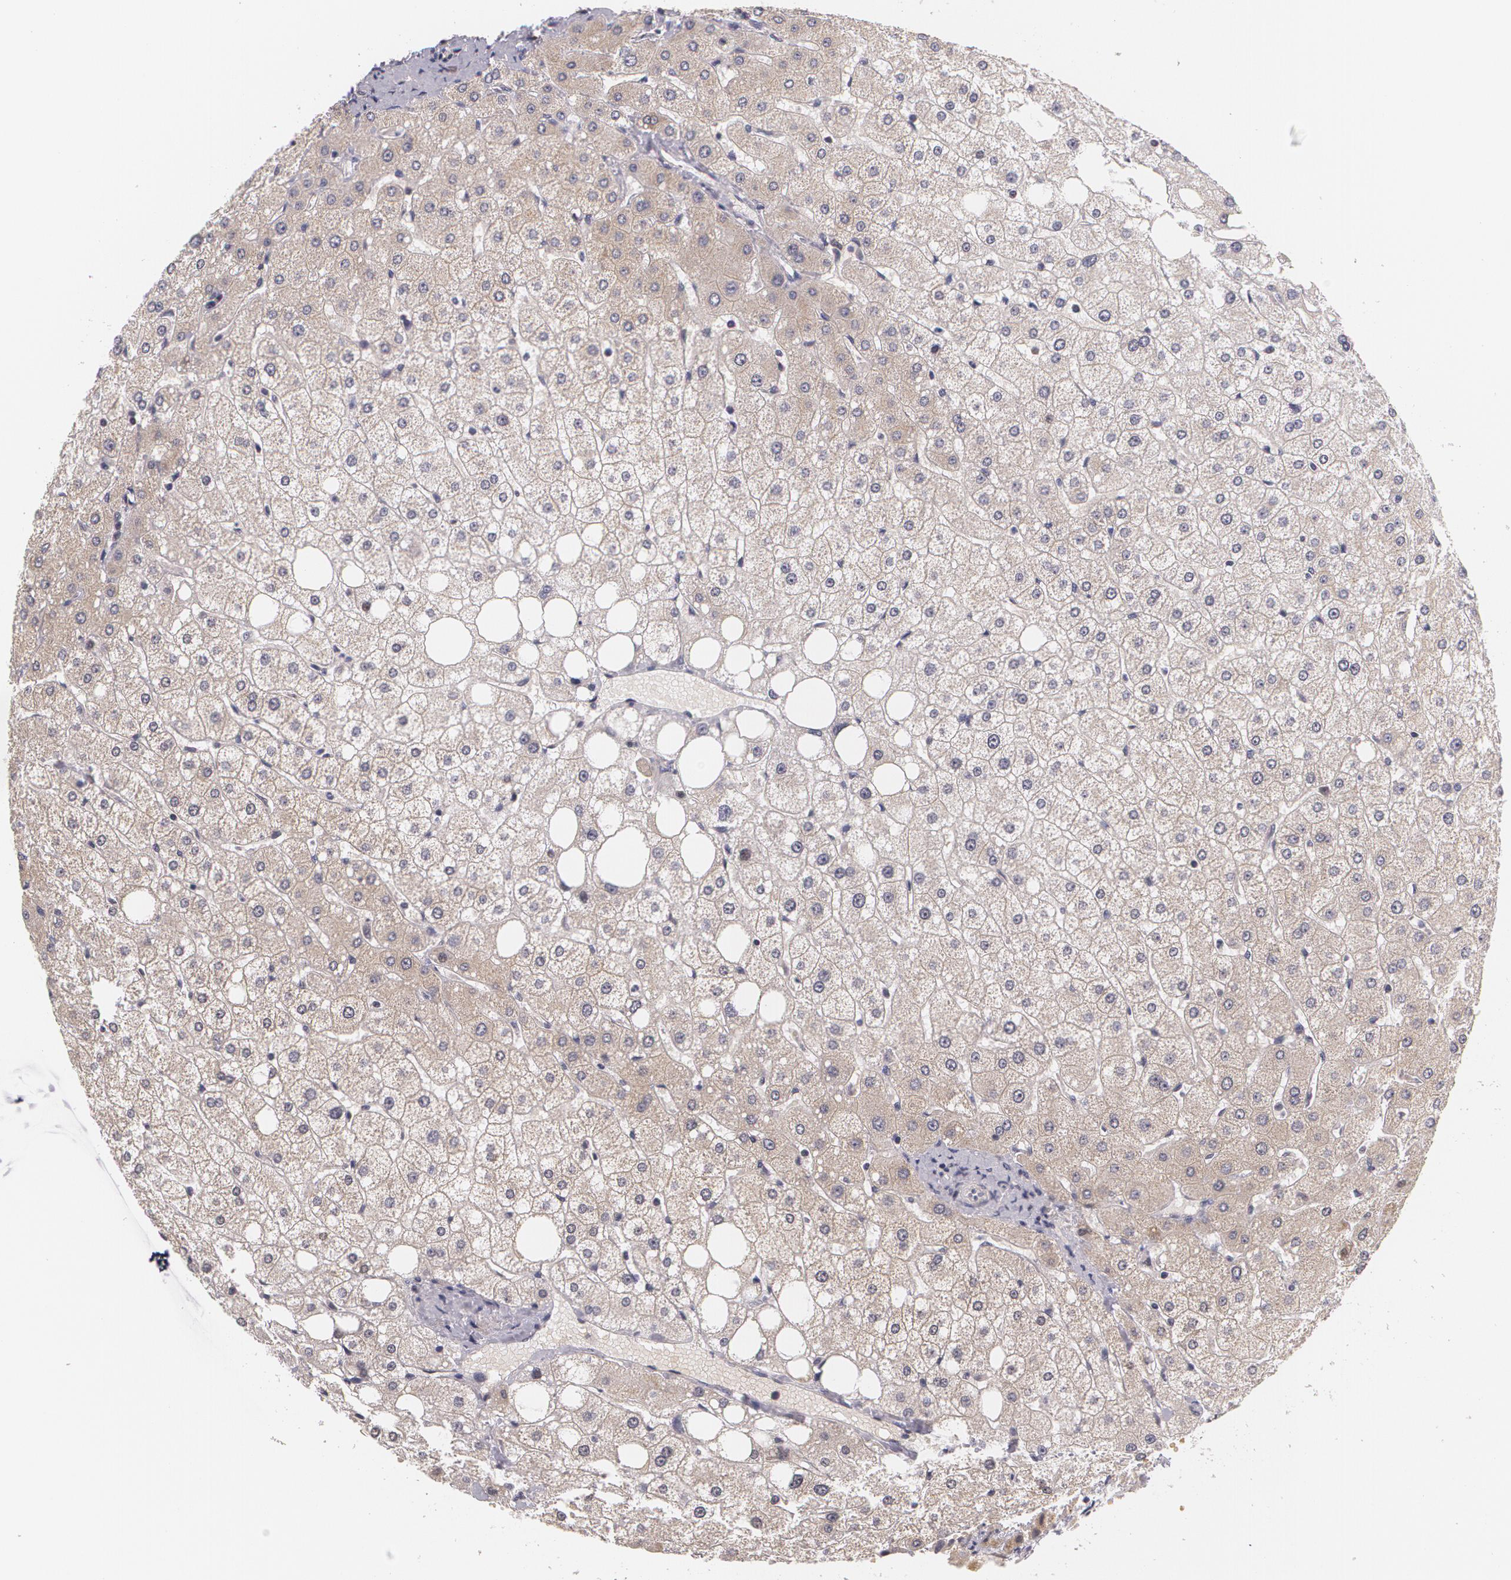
{"staining": {"intensity": "weak", "quantity": "25%-75%", "location": "cytoplasmic/membranous"}, "tissue": "liver", "cell_type": "Cholangiocytes", "image_type": "normal", "snomed": [{"axis": "morphology", "description": "Normal tissue, NOS"}, {"axis": "topography", "description": "Liver"}], "caption": "The photomicrograph displays a brown stain indicating the presence of a protein in the cytoplasmic/membranous of cholangiocytes in liver.", "gene": "ALX1", "patient": {"sex": "male", "age": 35}}